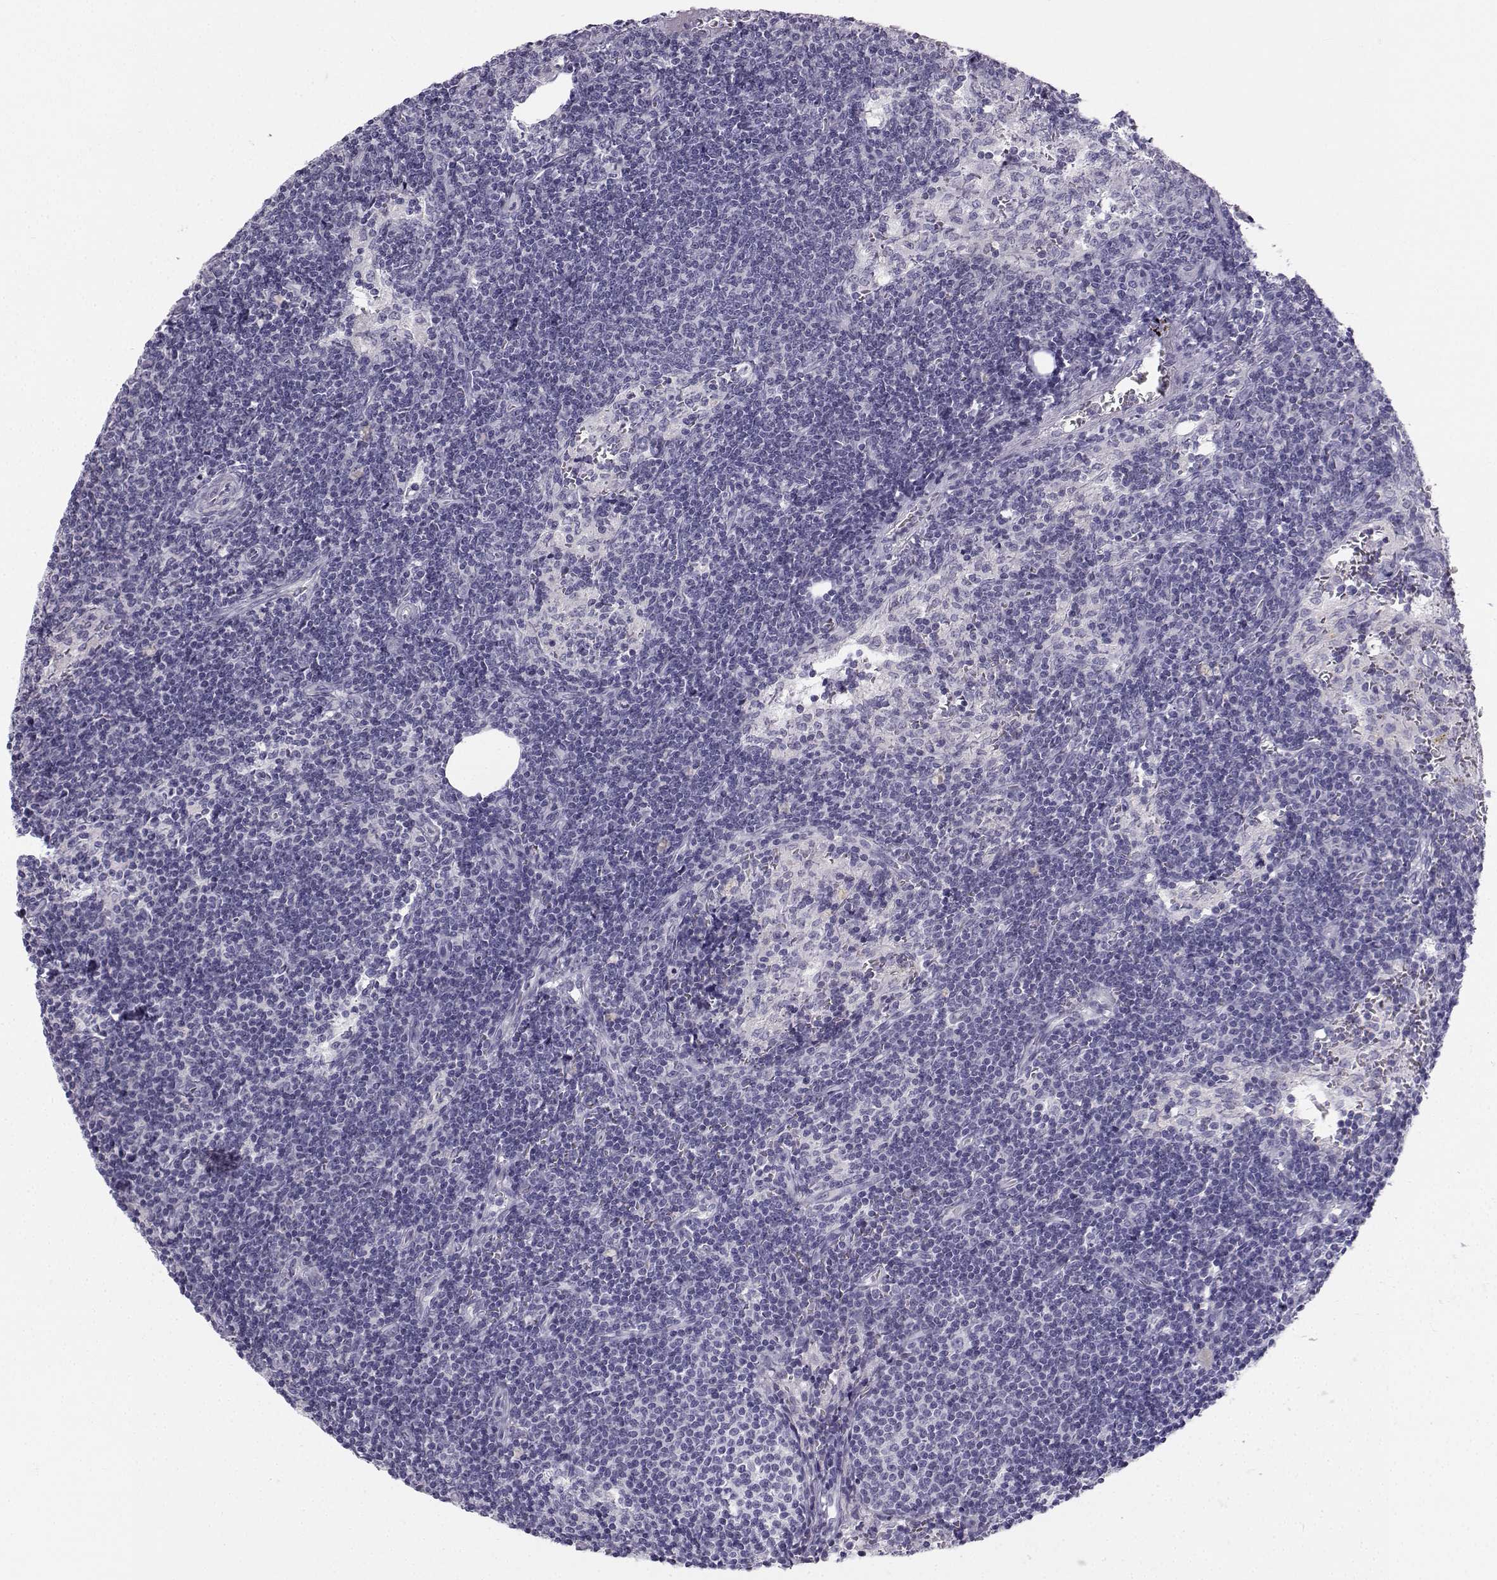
{"staining": {"intensity": "negative", "quantity": "none", "location": "none"}, "tissue": "lymph node", "cell_type": "Germinal center cells", "image_type": "normal", "snomed": [{"axis": "morphology", "description": "Normal tissue, NOS"}, {"axis": "topography", "description": "Lymph node"}], "caption": "A photomicrograph of lymph node stained for a protein shows no brown staining in germinal center cells.", "gene": "SYCE1", "patient": {"sex": "female", "age": 50}}